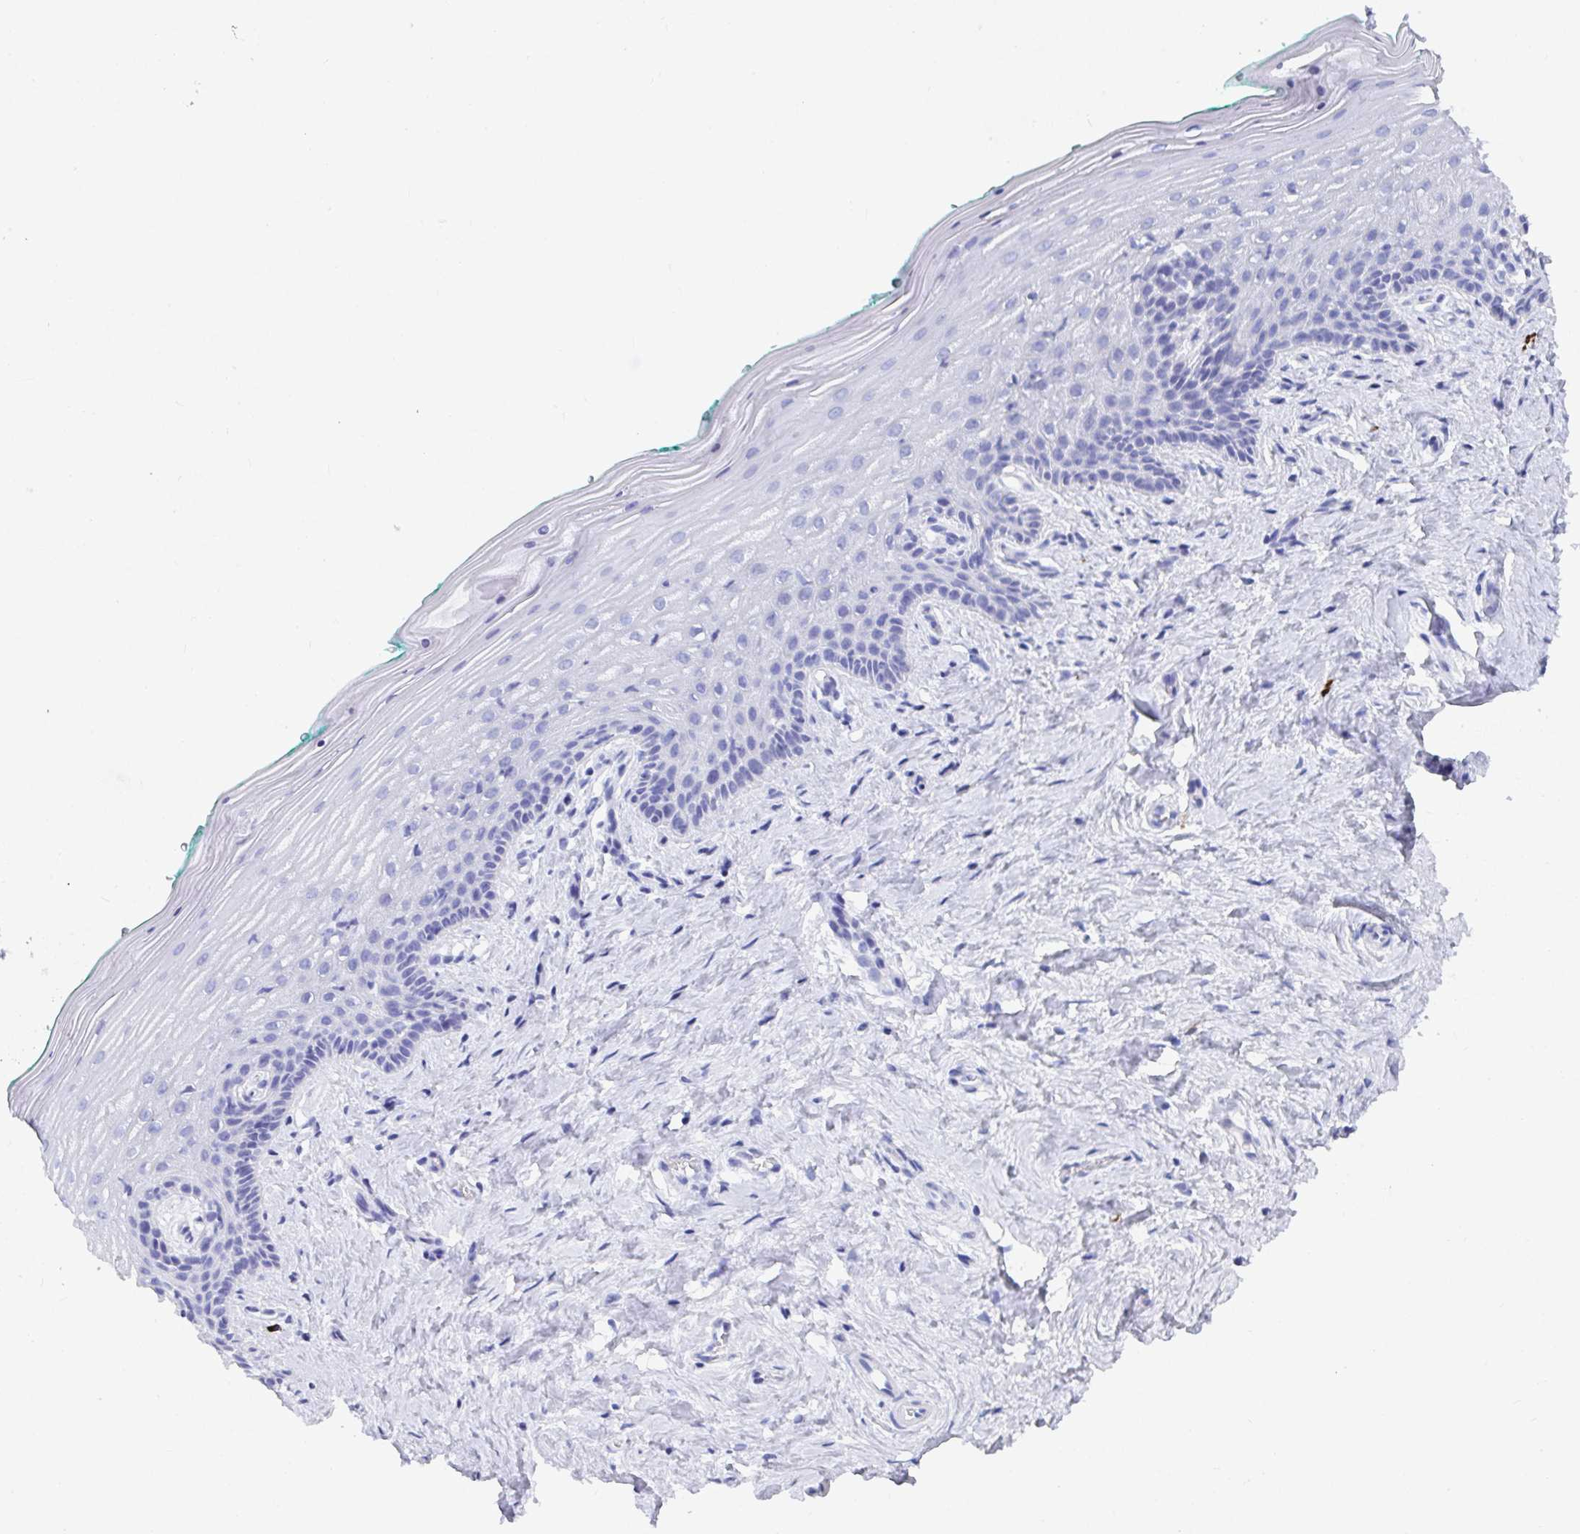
{"staining": {"intensity": "negative", "quantity": "none", "location": "none"}, "tissue": "vagina", "cell_type": "Squamous epithelial cells", "image_type": "normal", "snomed": [{"axis": "morphology", "description": "Normal tissue, NOS"}, {"axis": "topography", "description": "Vagina"}], "caption": "Vagina was stained to show a protein in brown. There is no significant positivity in squamous epithelial cells. (DAB immunohistochemistry (IHC) visualized using brightfield microscopy, high magnification).", "gene": "GRIA1", "patient": {"sex": "female", "age": 45}}